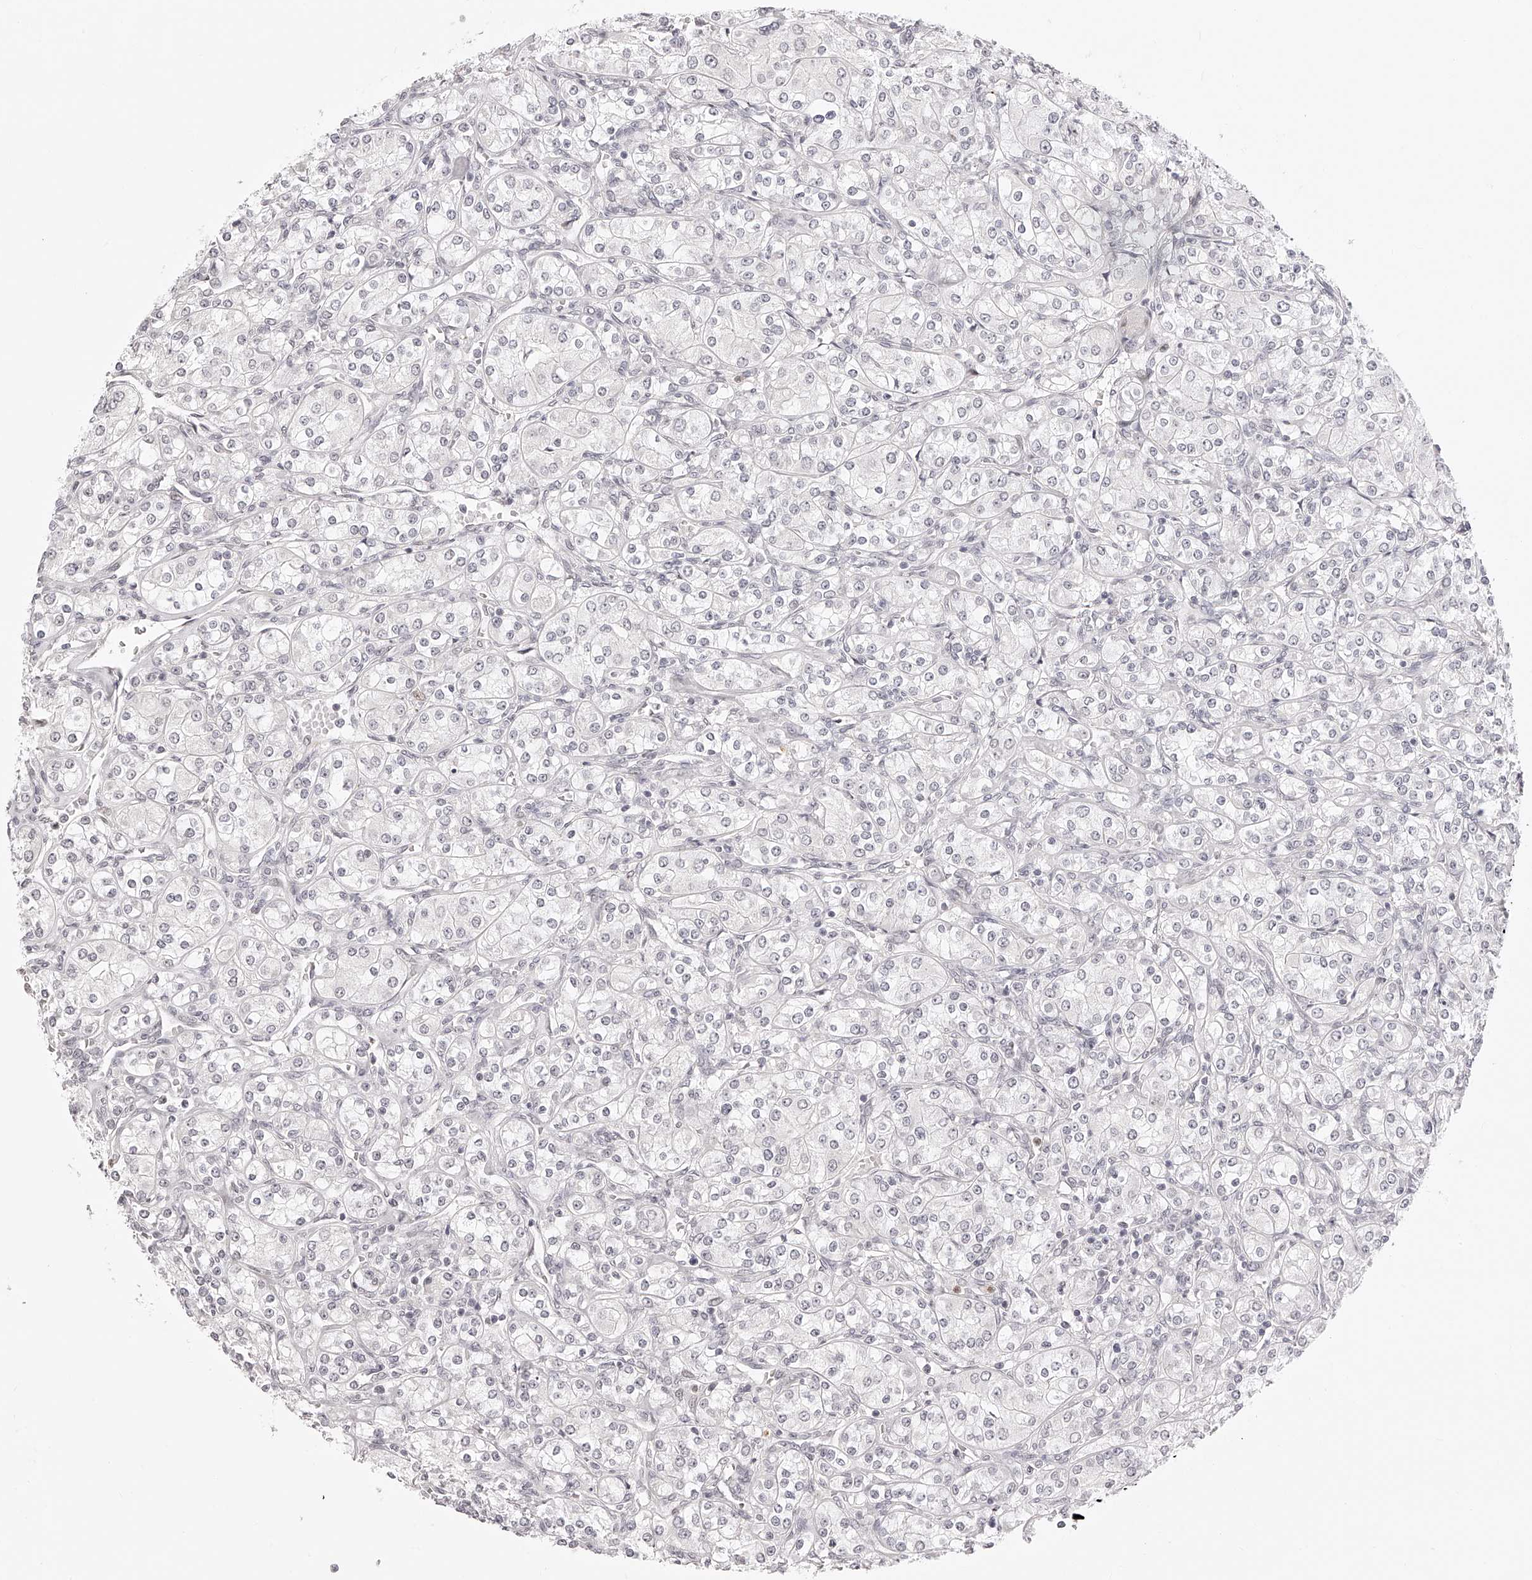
{"staining": {"intensity": "negative", "quantity": "none", "location": "none"}, "tissue": "renal cancer", "cell_type": "Tumor cells", "image_type": "cancer", "snomed": [{"axis": "morphology", "description": "Adenocarcinoma, NOS"}, {"axis": "topography", "description": "Kidney"}], "caption": "The immunohistochemistry histopathology image has no significant positivity in tumor cells of renal cancer tissue.", "gene": "PLEKHG1", "patient": {"sex": "male", "age": 77}}